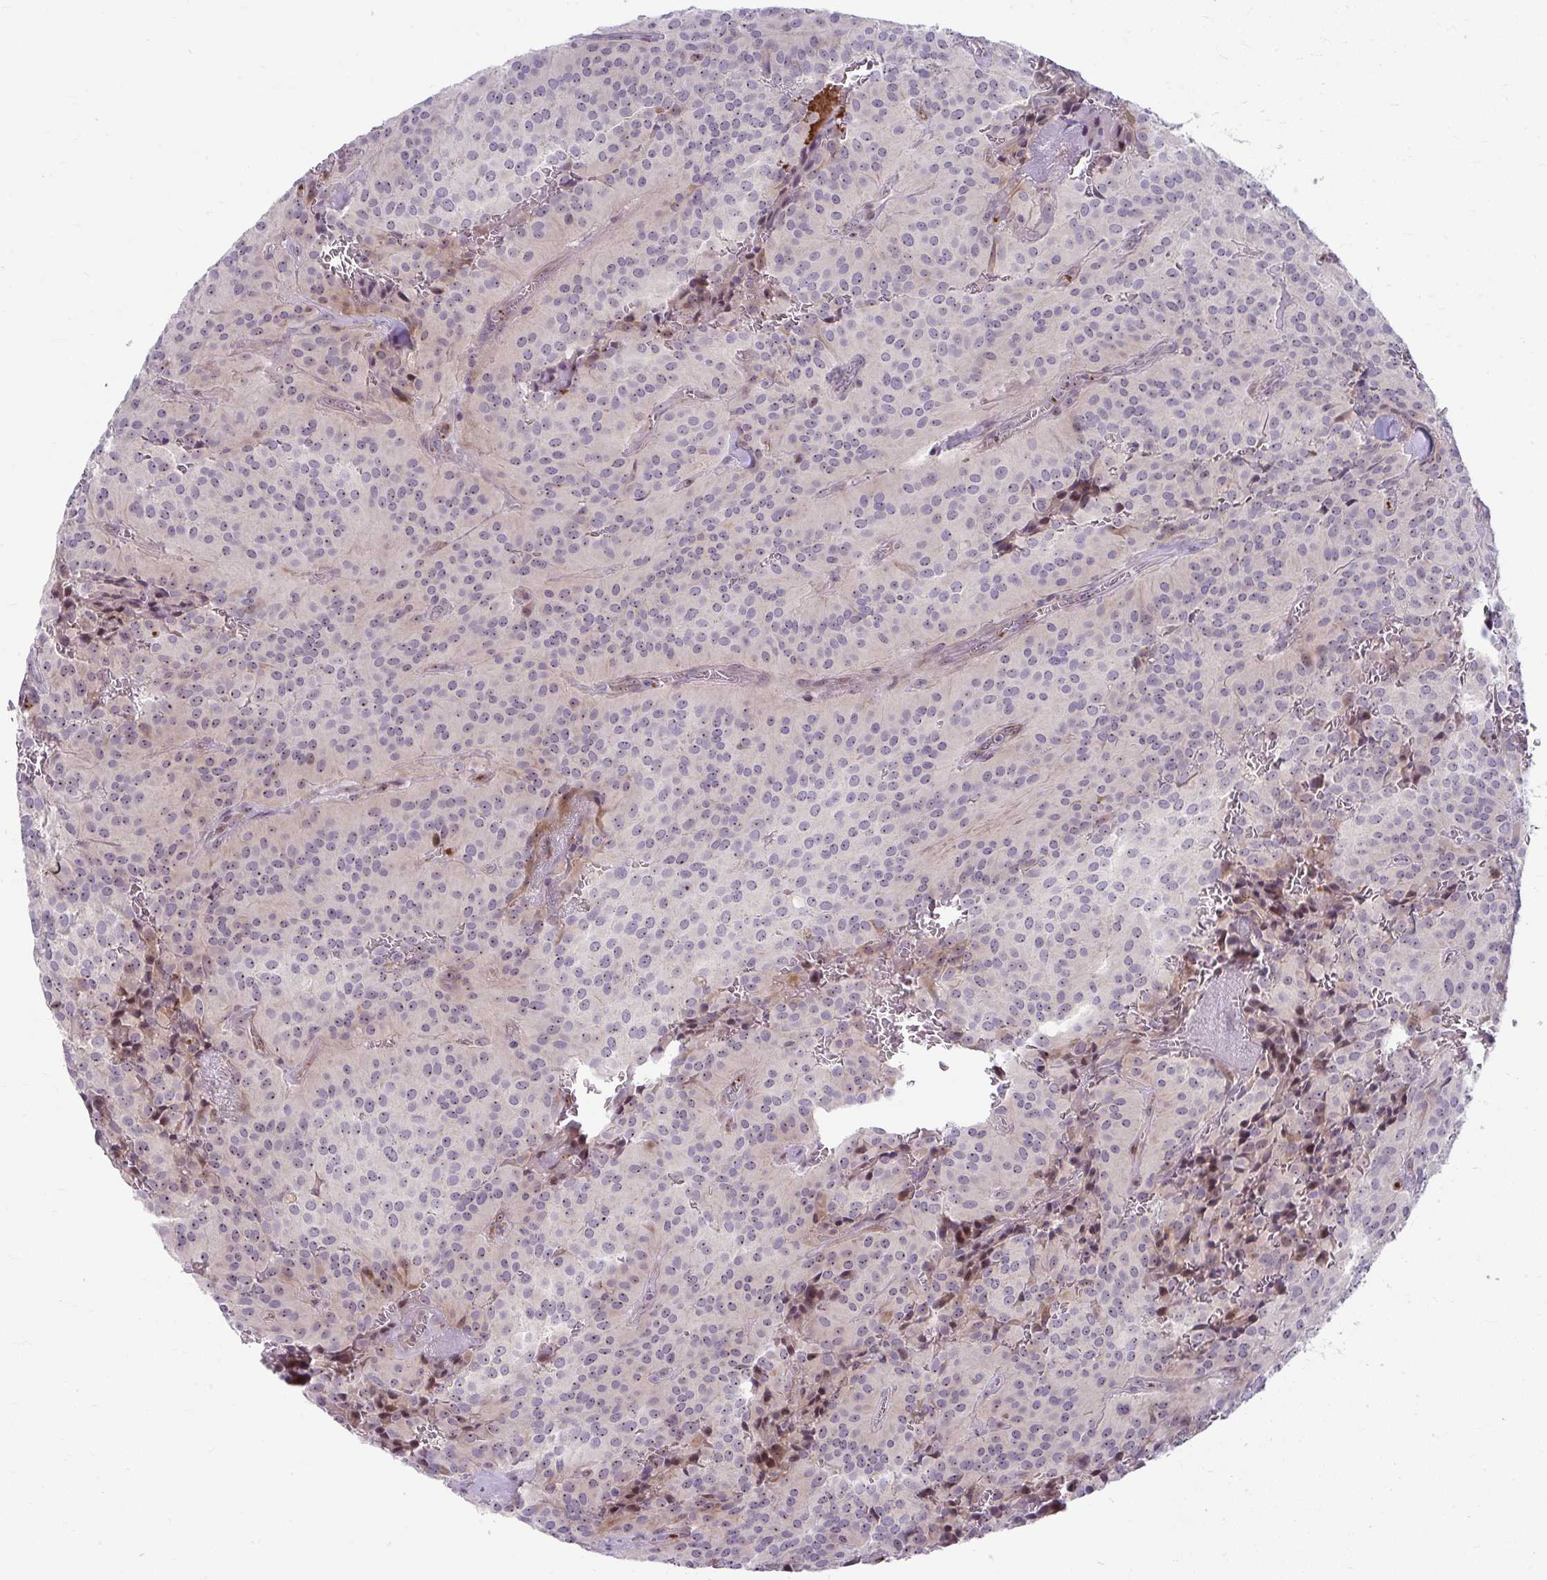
{"staining": {"intensity": "moderate", "quantity": "25%-75%", "location": "nuclear"}, "tissue": "glioma", "cell_type": "Tumor cells", "image_type": "cancer", "snomed": [{"axis": "morphology", "description": "Glioma, malignant, Low grade"}, {"axis": "topography", "description": "Brain"}], "caption": "Immunohistochemical staining of human glioma reveals medium levels of moderate nuclear protein positivity in approximately 25%-75% of tumor cells.", "gene": "MUS81", "patient": {"sex": "male", "age": 42}}